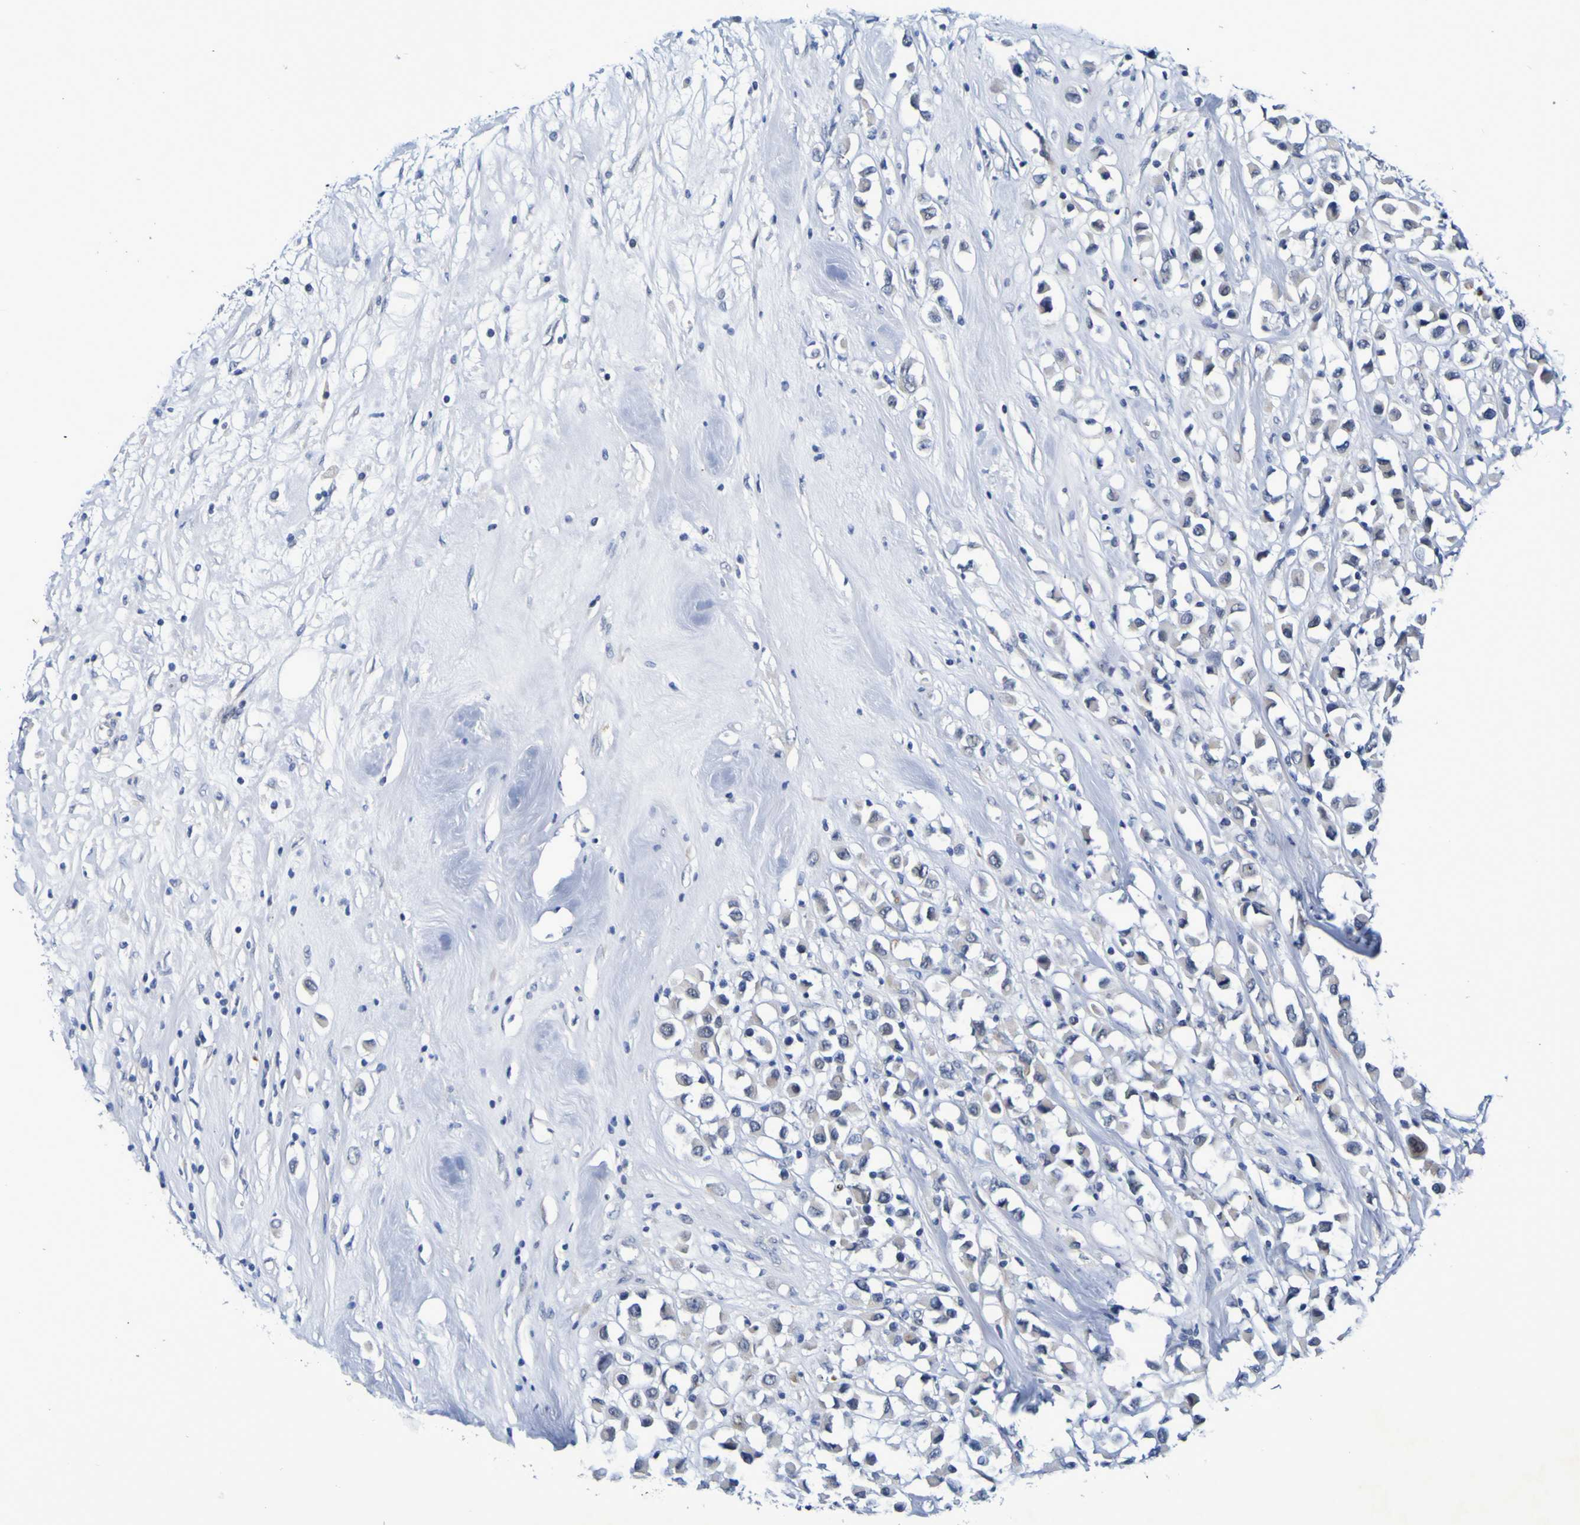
{"staining": {"intensity": "negative", "quantity": "none", "location": "none"}, "tissue": "breast cancer", "cell_type": "Tumor cells", "image_type": "cancer", "snomed": [{"axis": "morphology", "description": "Duct carcinoma"}, {"axis": "topography", "description": "Breast"}], "caption": "Tumor cells show no significant staining in intraductal carcinoma (breast).", "gene": "VMA21", "patient": {"sex": "female", "age": 61}}